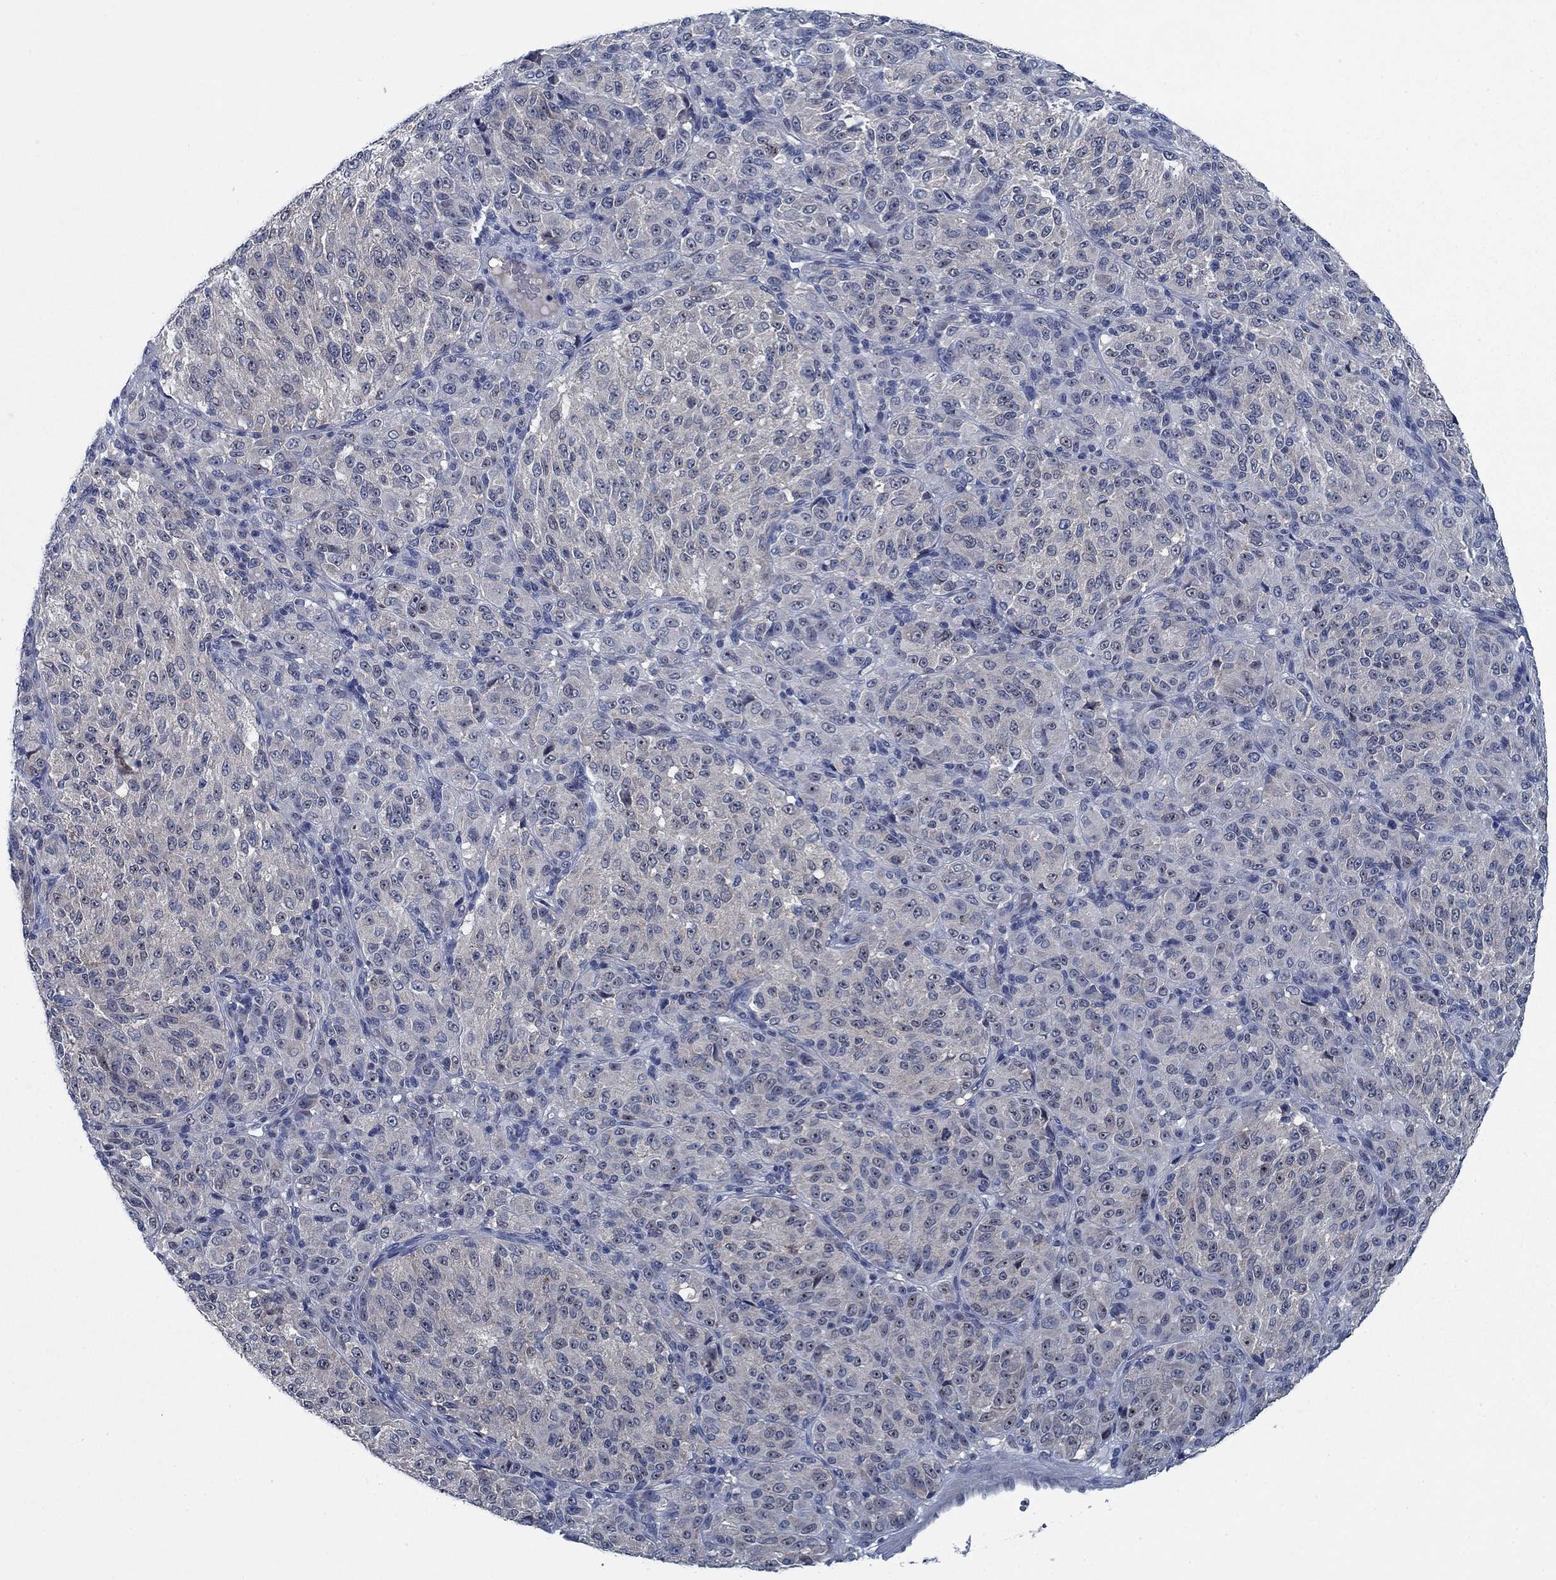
{"staining": {"intensity": "negative", "quantity": "none", "location": "none"}, "tissue": "melanoma", "cell_type": "Tumor cells", "image_type": "cancer", "snomed": [{"axis": "morphology", "description": "Malignant melanoma, Metastatic site"}, {"axis": "topography", "description": "Brain"}], "caption": "High power microscopy micrograph of an immunohistochemistry (IHC) micrograph of malignant melanoma (metastatic site), revealing no significant expression in tumor cells. (Stains: DAB (3,3'-diaminobenzidine) IHC with hematoxylin counter stain, Microscopy: brightfield microscopy at high magnification).", "gene": "PNMA8A", "patient": {"sex": "female", "age": 56}}